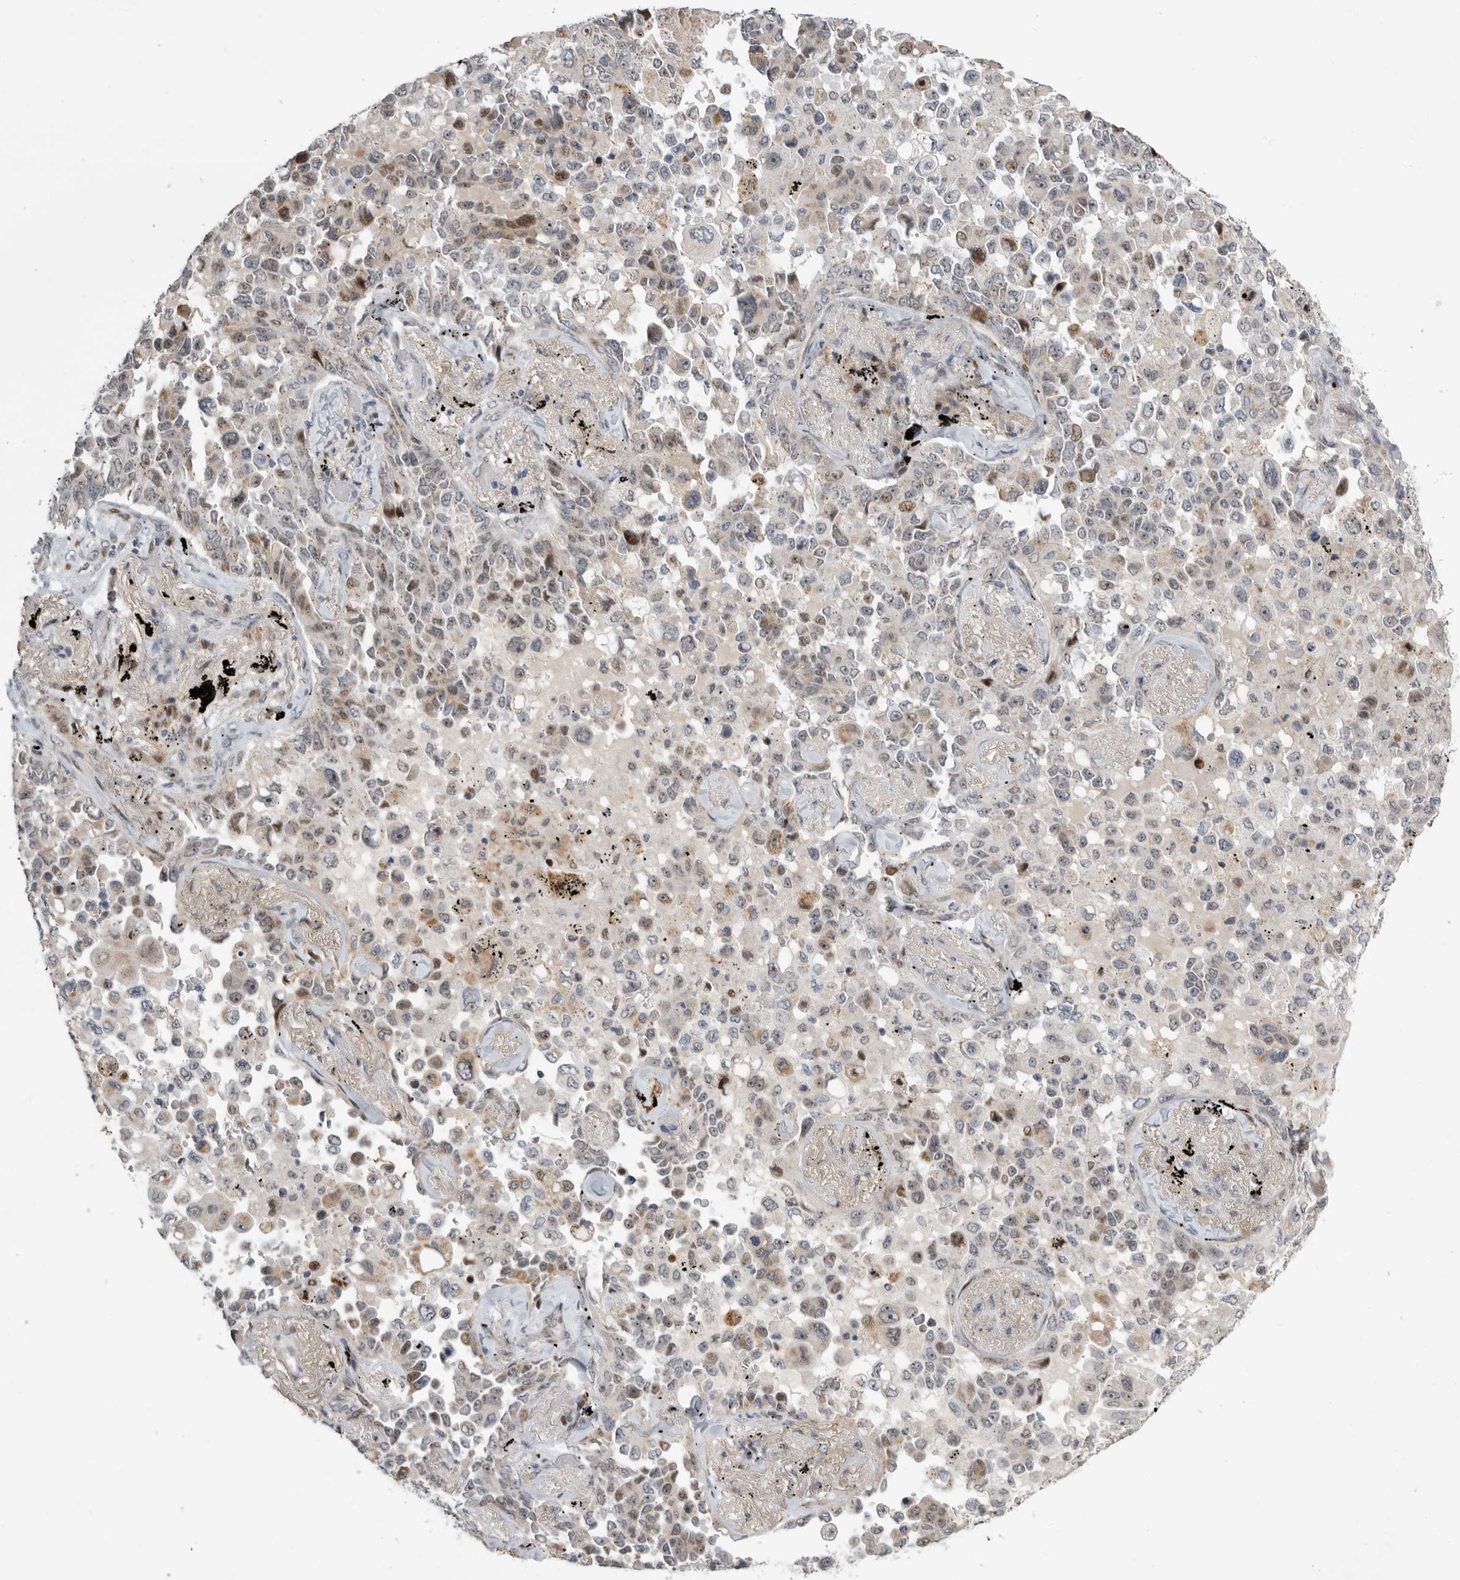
{"staining": {"intensity": "weak", "quantity": "25%-75%", "location": "cytoplasmic/membranous,nuclear"}, "tissue": "lung cancer", "cell_type": "Tumor cells", "image_type": "cancer", "snomed": [{"axis": "morphology", "description": "Adenocarcinoma, NOS"}, {"axis": "topography", "description": "Lung"}], "caption": "The immunohistochemical stain highlights weak cytoplasmic/membranous and nuclear expression in tumor cells of lung cancer tissue.", "gene": "PCMTD1", "patient": {"sex": "female", "age": 67}}